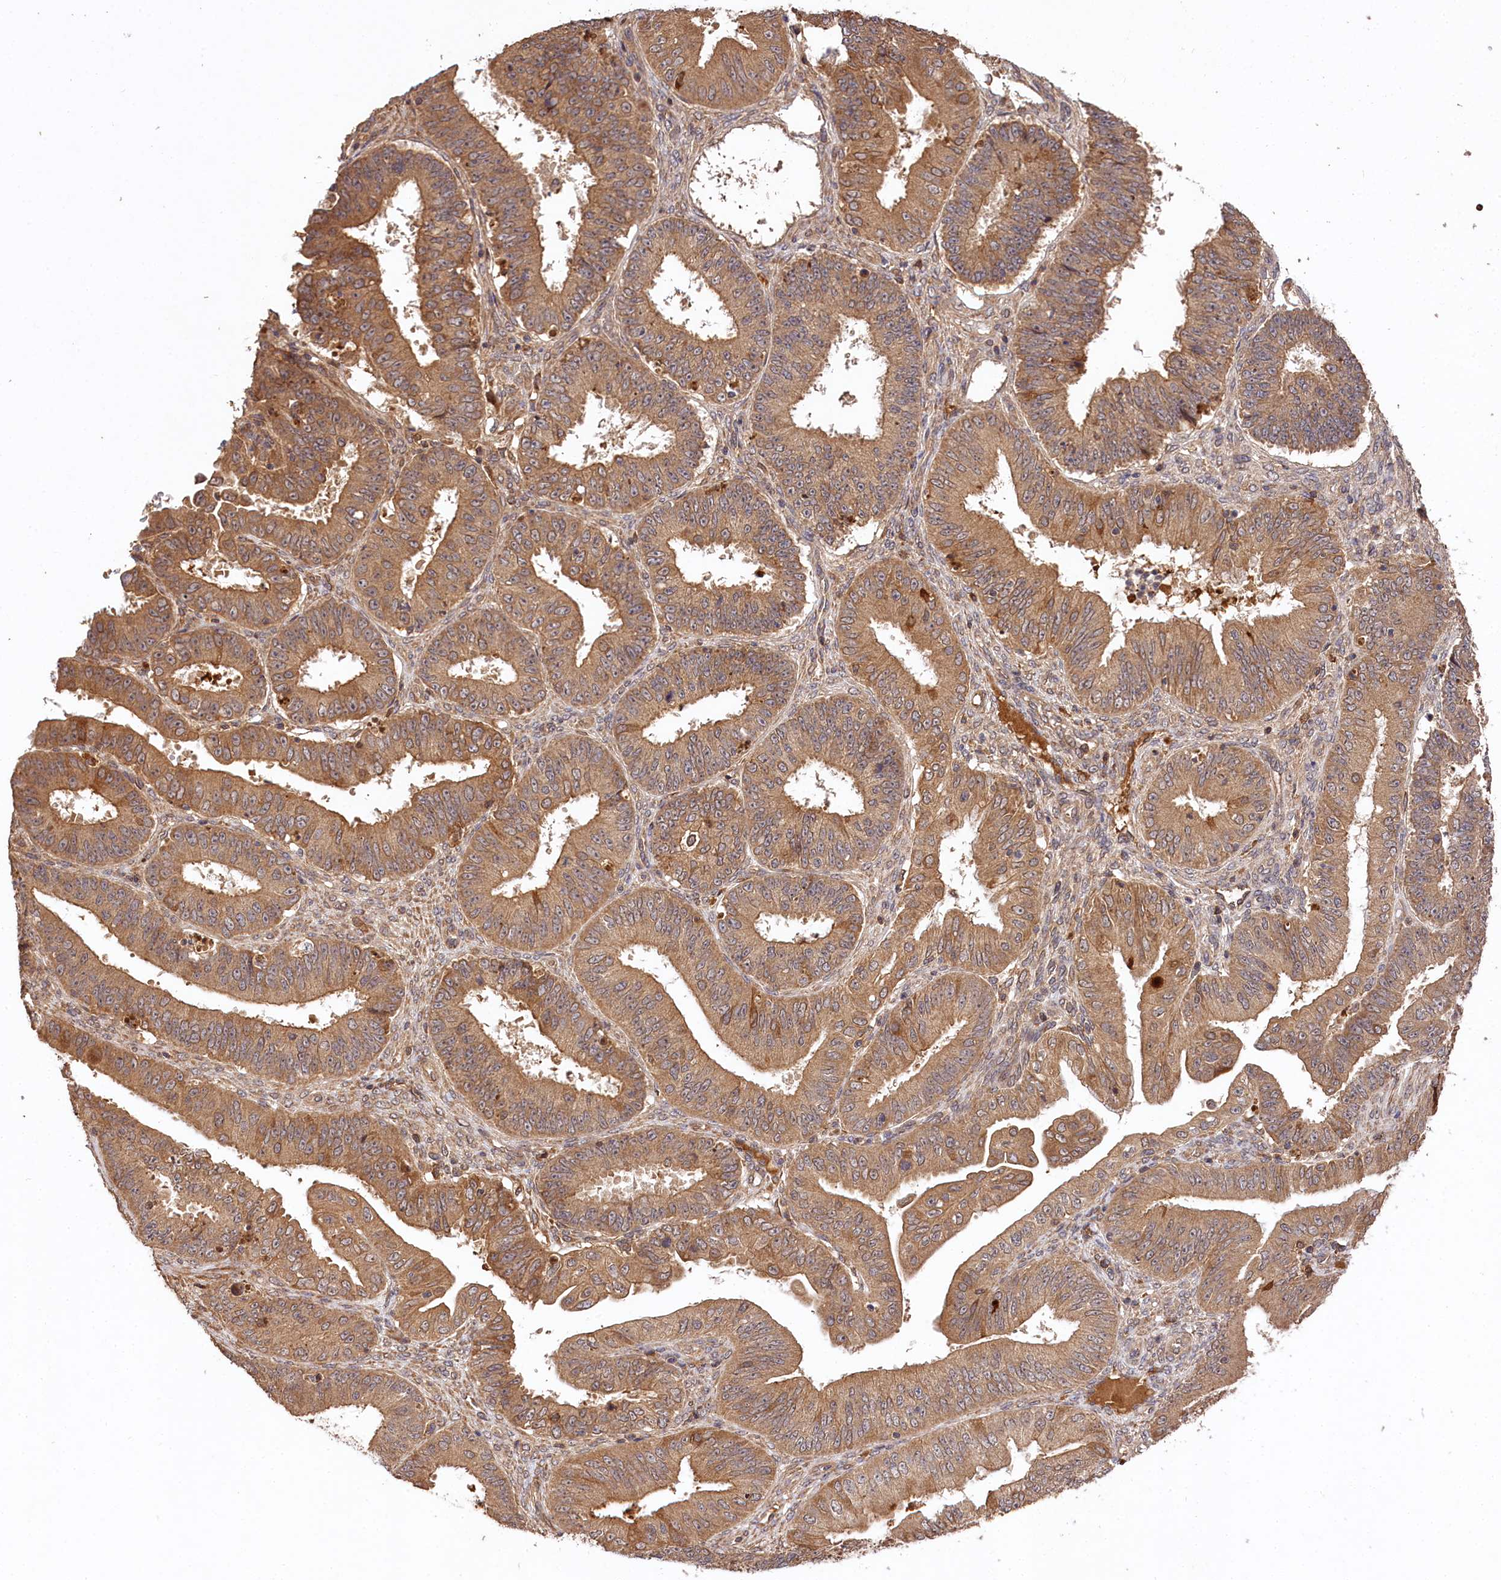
{"staining": {"intensity": "moderate", "quantity": ">75%", "location": "cytoplasmic/membranous"}, "tissue": "ovarian cancer", "cell_type": "Tumor cells", "image_type": "cancer", "snomed": [{"axis": "morphology", "description": "Carcinoma, endometroid"}, {"axis": "topography", "description": "Appendix"}, {"axis": "topography", "description": "Ovary"}], "caption": "Brown immunohistochemical staining in endometroid carcinoma (ovarian) displays moderate cytoplasmic/membranous staining in approximately >75% of tumor cells.", "gene": "MCF2L2", "patient": {"sex": "female", "age": 42}}